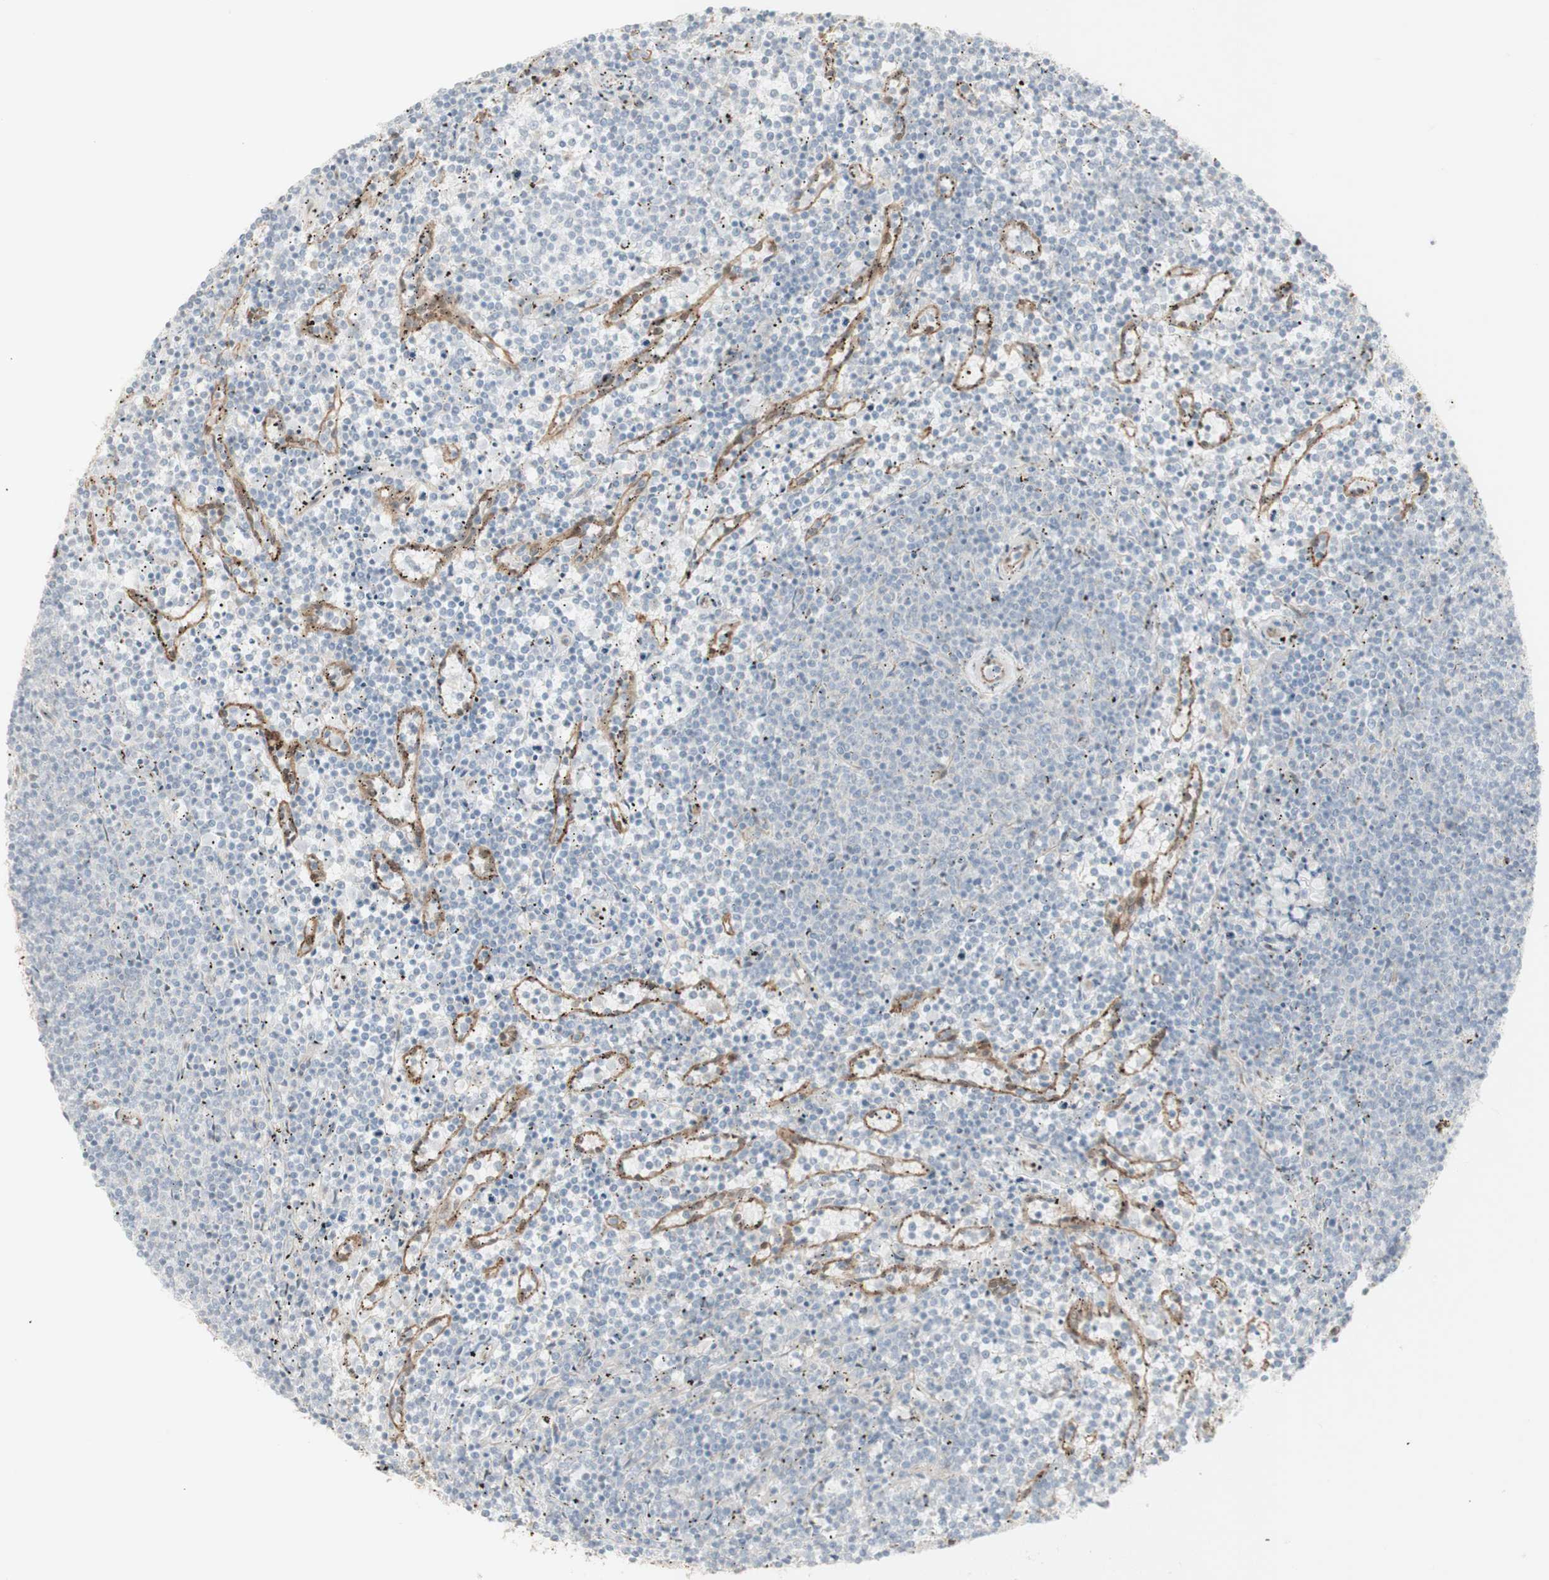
{"staining": {"intensity": "negative", "quantity": "none", "location": "none"}, "tissue": "lymphoma", "cell_type": "Tumor cells", "image_type": "cancer", "snomed": [{"axis": "morphology", "description": "Malignant lymphoma, non-Hodgkin's type, Low grade"}, {"axis": "topography", "description": "Spleen"}], "caption": "Tumor cells are negative for brown protein staining in low-grade malignant lymphoma, non-Hodgkin's type. (DAB (3,3'-diaminobenzidine) immunohistochemistry (IHC), high magnification).", "gene": "CNN3", "patient": {"sex": "female", "age": 50}}